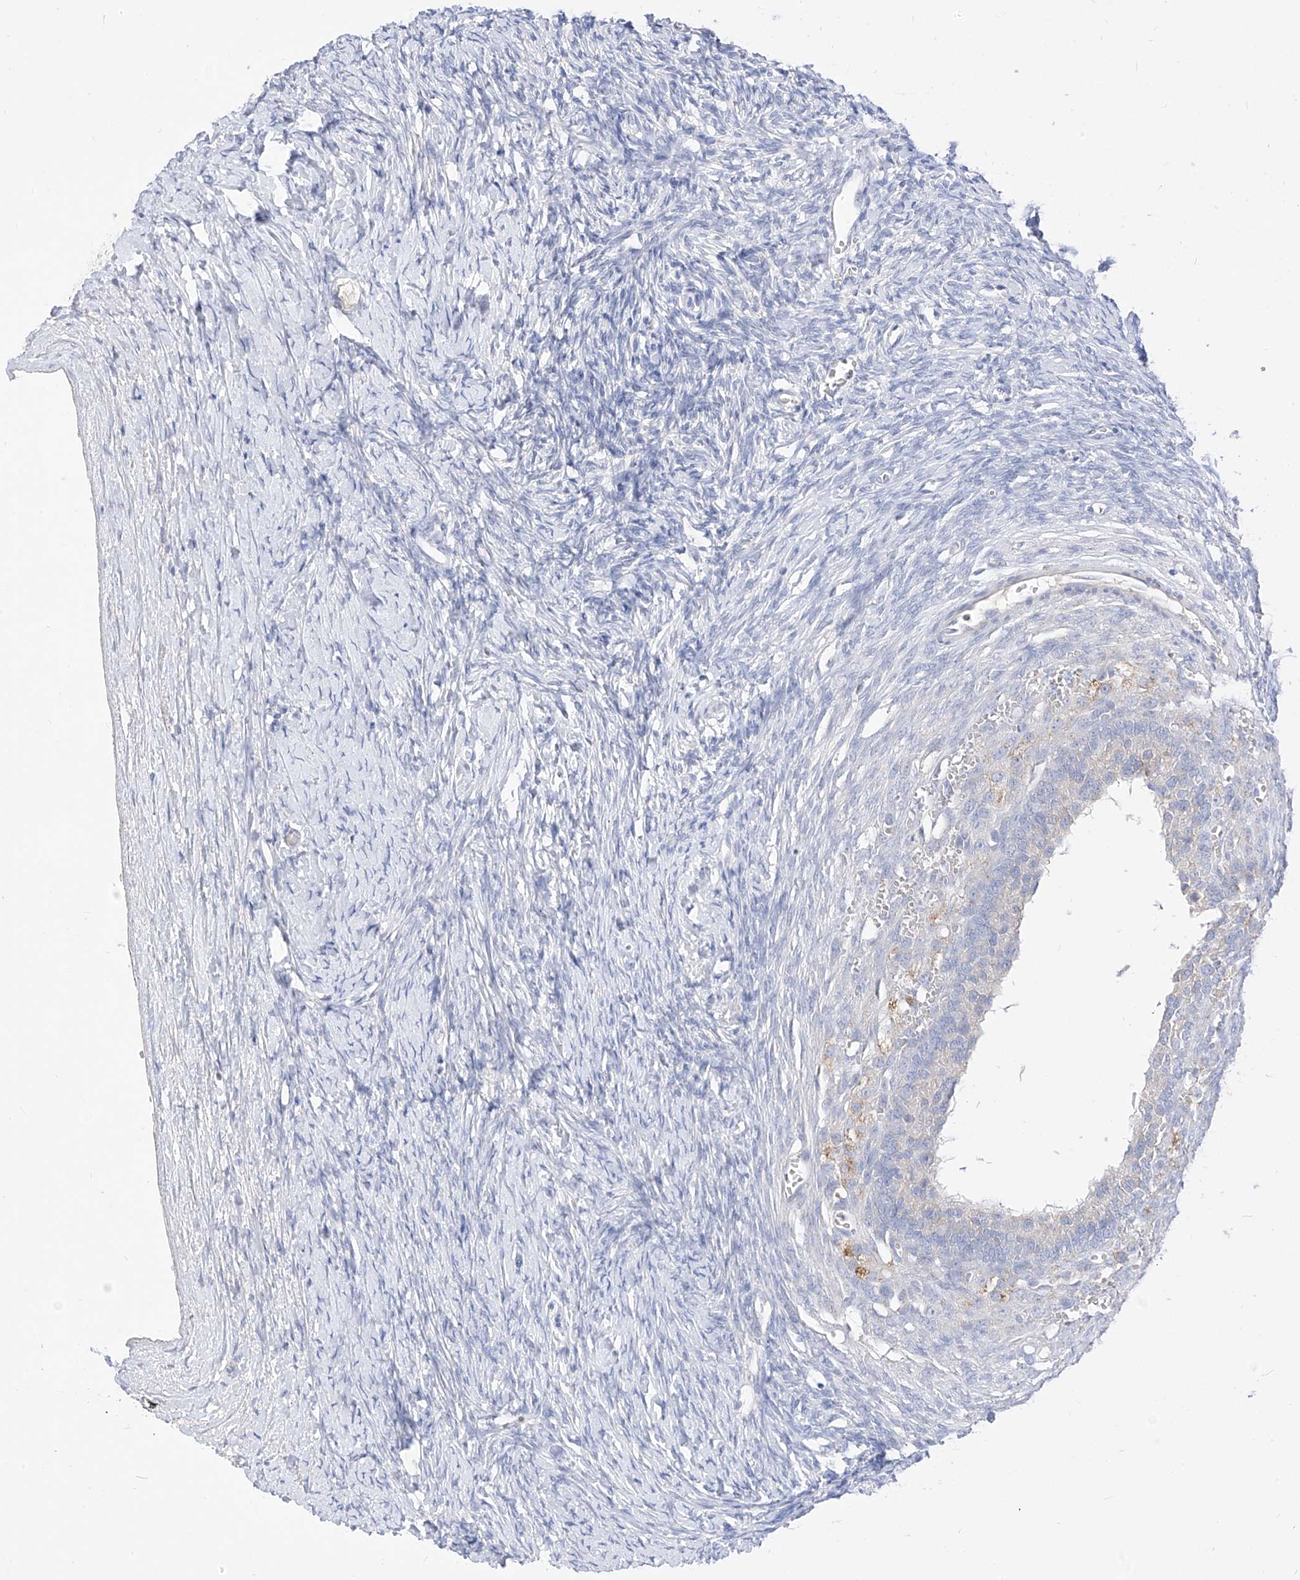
{"staining": {"intensity": "weak", "quantity": "25%-75%", "location": "cytoplasmic/membranous"}, "tissue": "ovary", "cell_type": "Follicle cells", "image_type": "normal", "snomed": [{"axis": "morphology", "description": "Normal tissue, NOS"}, {"axis": "morphology", "description": "Developmental malformation"}, {"axis": "topography", "description": "Ovary"}], "caption": "This image reveals IHC staining of benign human ovary, with low weak cytoplasmic/membranous positivity in about 25%-75% of follicle cells.", "gene": "RASA2", "patient": {"sex": "female", "age": 39}}